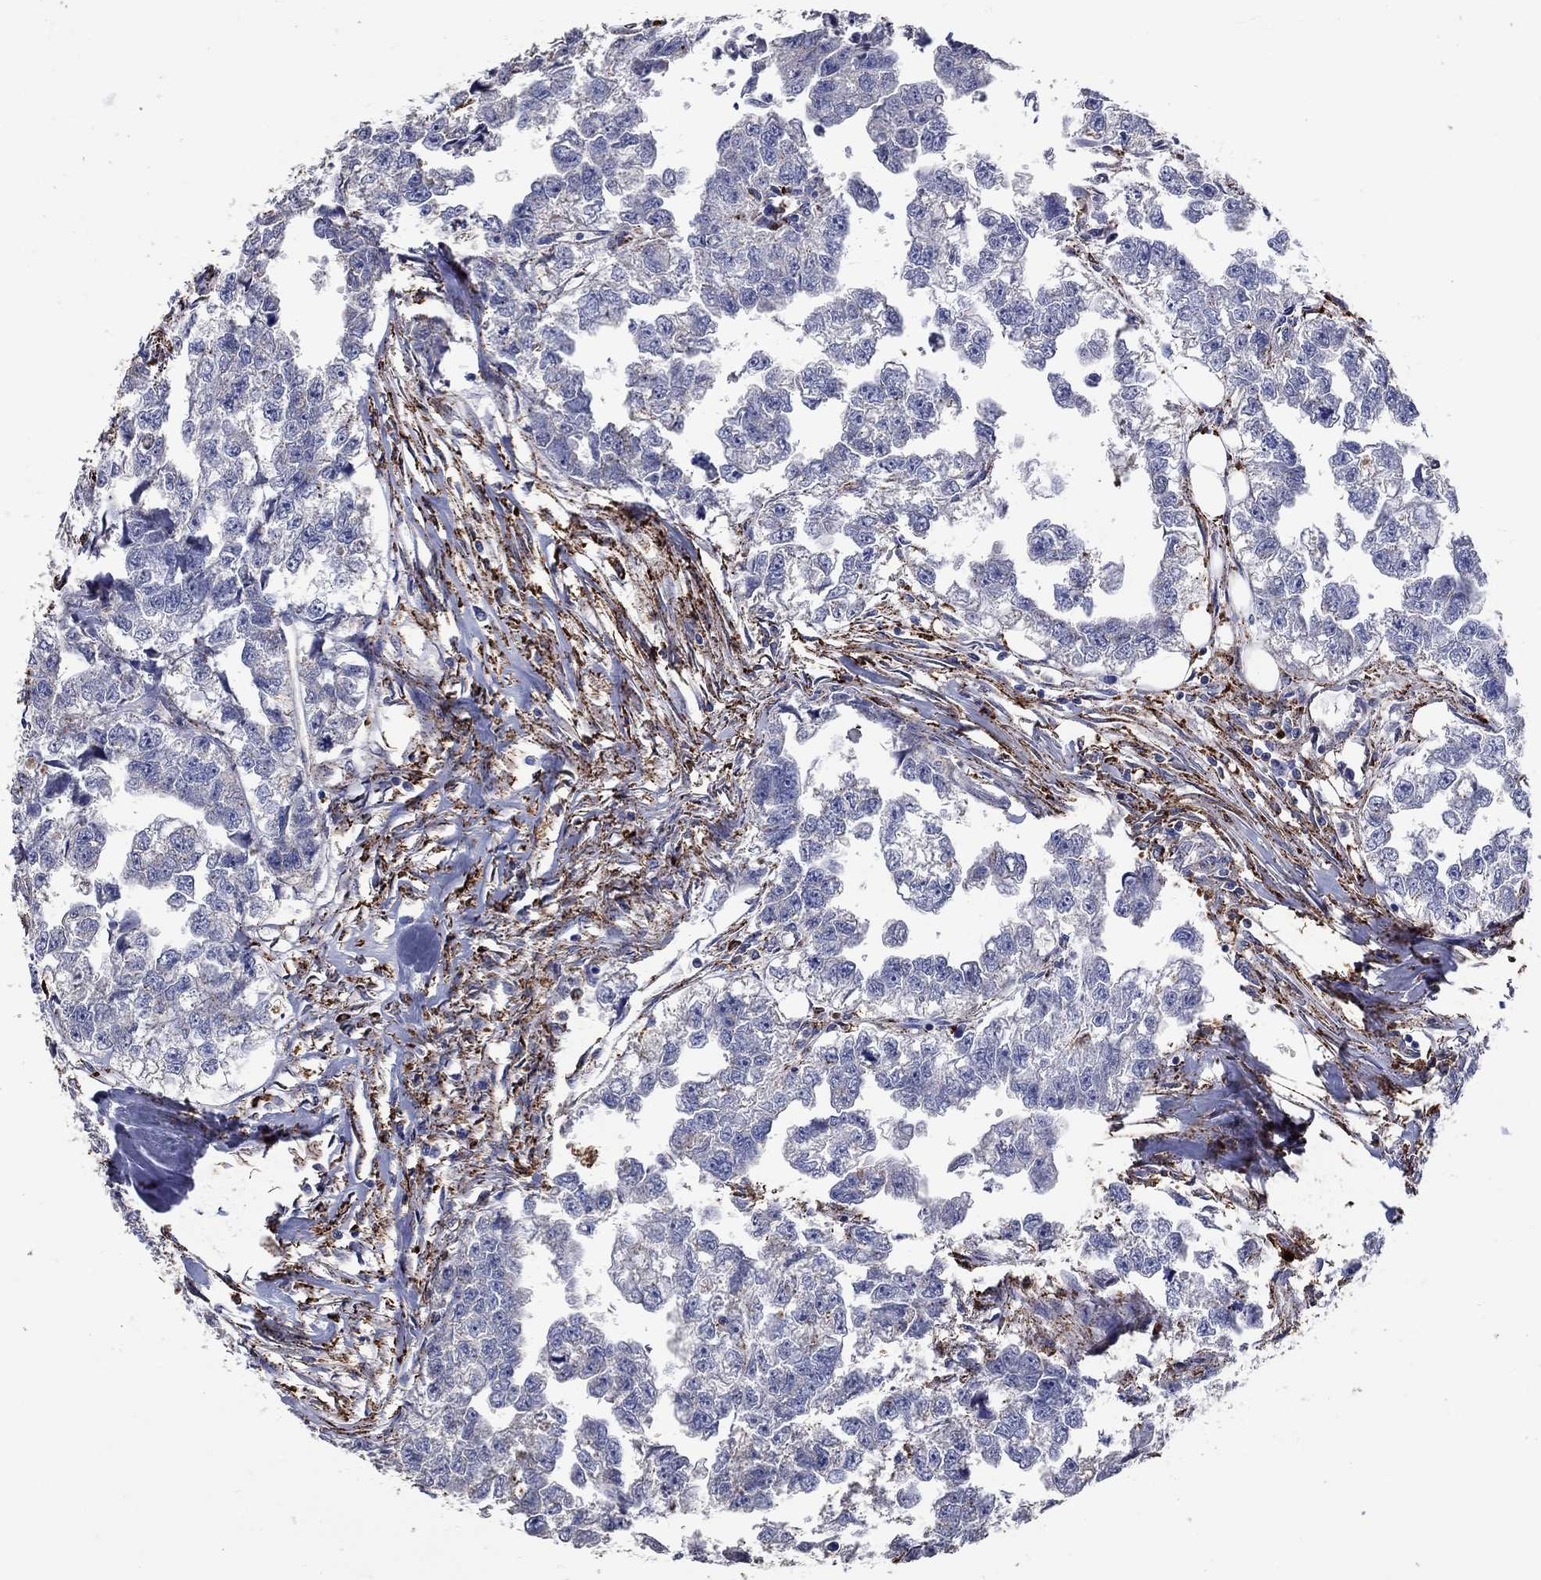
{"staining": {"intensity": "negative", "quantity": "none", "location": "none"}, "tissue": "testis cancer", "cell_type": "Tumor cells", "image_type": "cancer", "snomed": [{"axis": "morphology", "description": "Carcinoma, Embryonal, NOS"}, {"axis": "morphology", "description": "Teratoma, malignant, NOS"}, {"axis": "topography", "description": "Testis"}], "caption": "Immunohistochemical staining of human malignant teratoma (testis) shows no significant staining in tumor cells. Brightfield microscopy of immunohistochemistry (IHC) stained with DAB (3,3'-diaminobenzidine) (brown) and hematoxylin (blue), captured at high magnification.", "gene": "CTSB", "patient": {"sex": "male", "age": 44}}